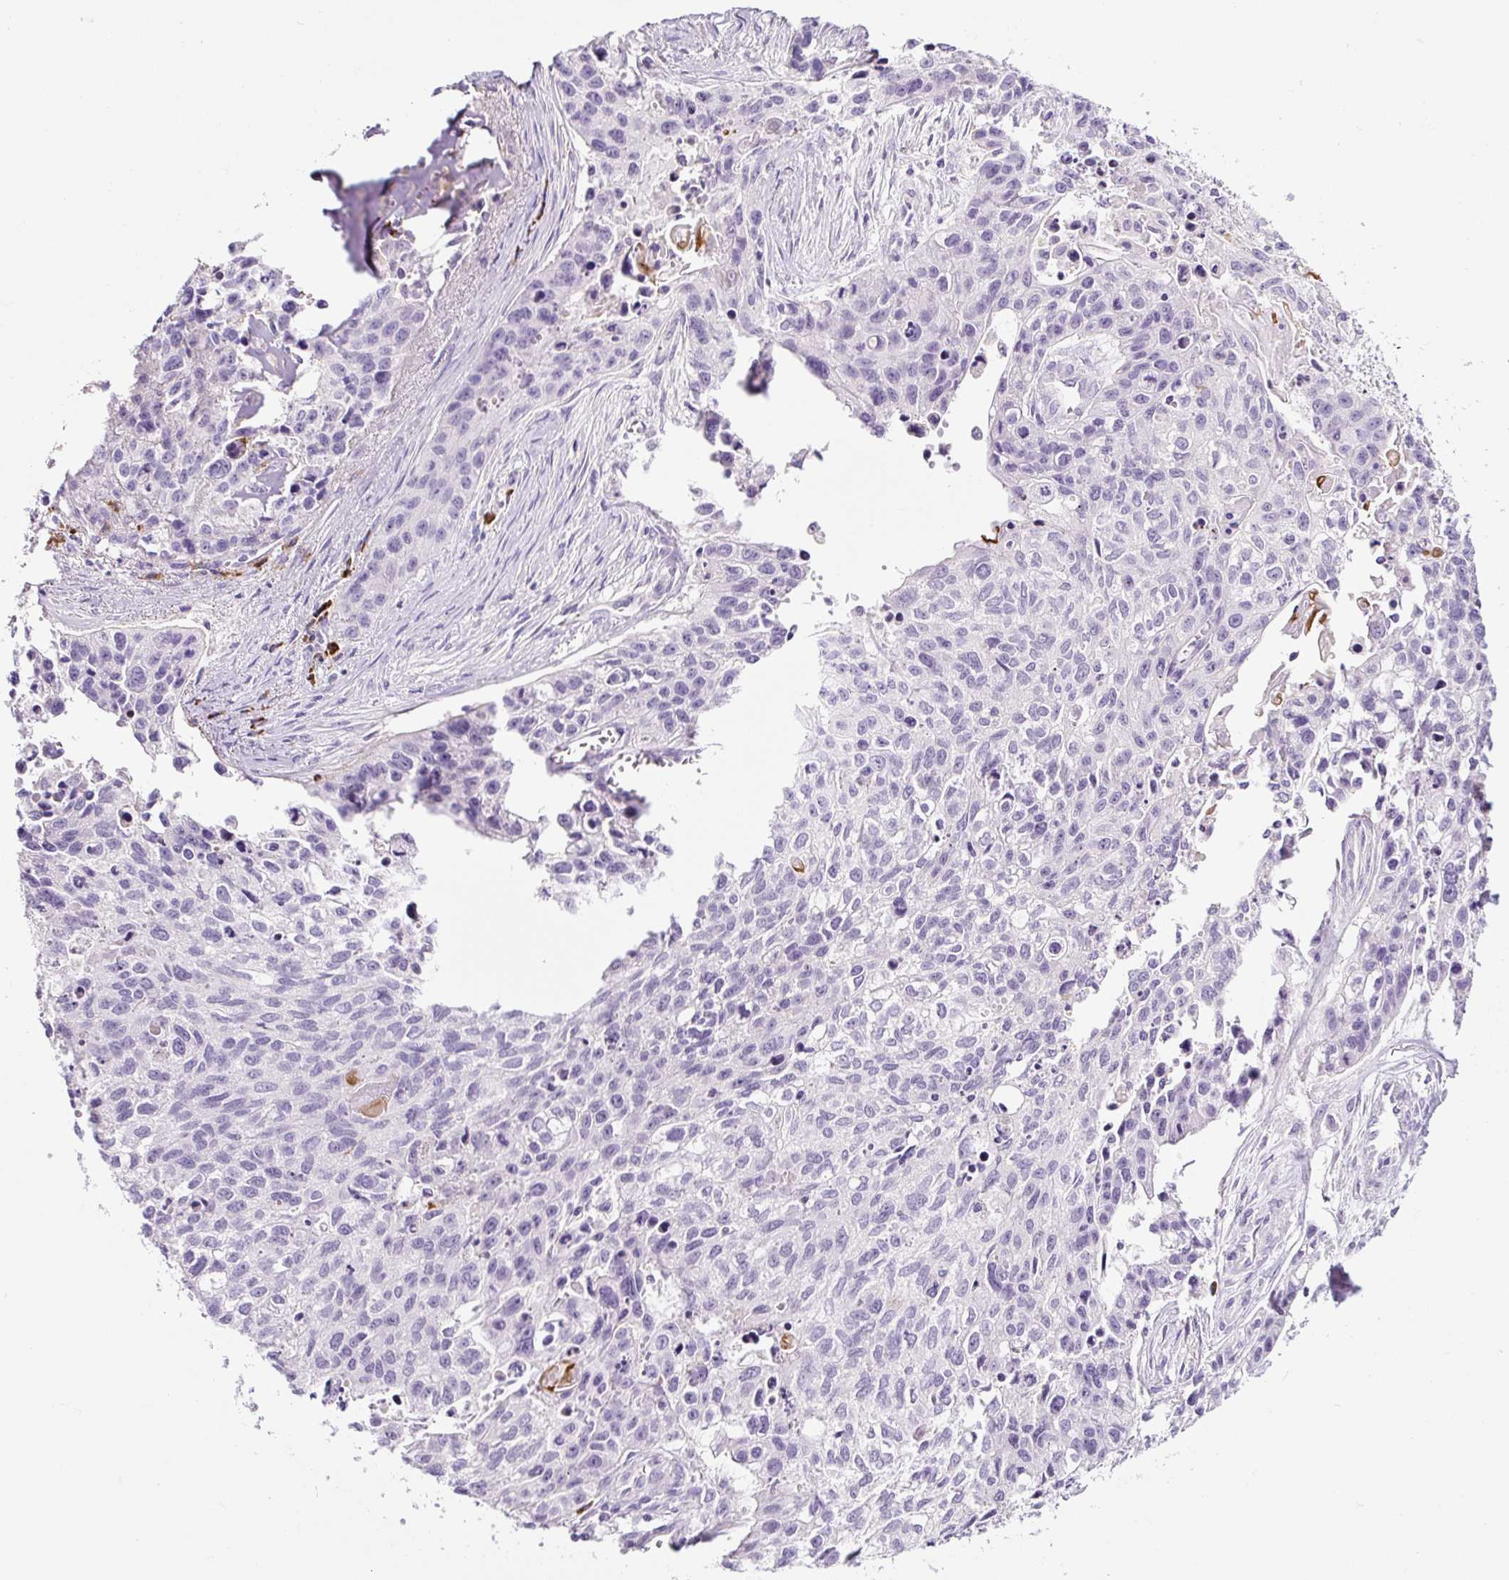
{"staining": {"intensity": "negative", "quantity": "none", "location": "none"}, "tissue": "lung cancer", "cell_type": "Tumor cells", "image_type": "cancer", "snomed": [{"axis": "morphology", "description": "Squamous cell carcinoma, NOS"}, {"axis": "topography", "description": "Lung"}], "caption": "There is no significant positivity in tumor cells of lung cancer.", "gene": "RNF212B", "patient": {"sex": "male", "age": 74}}